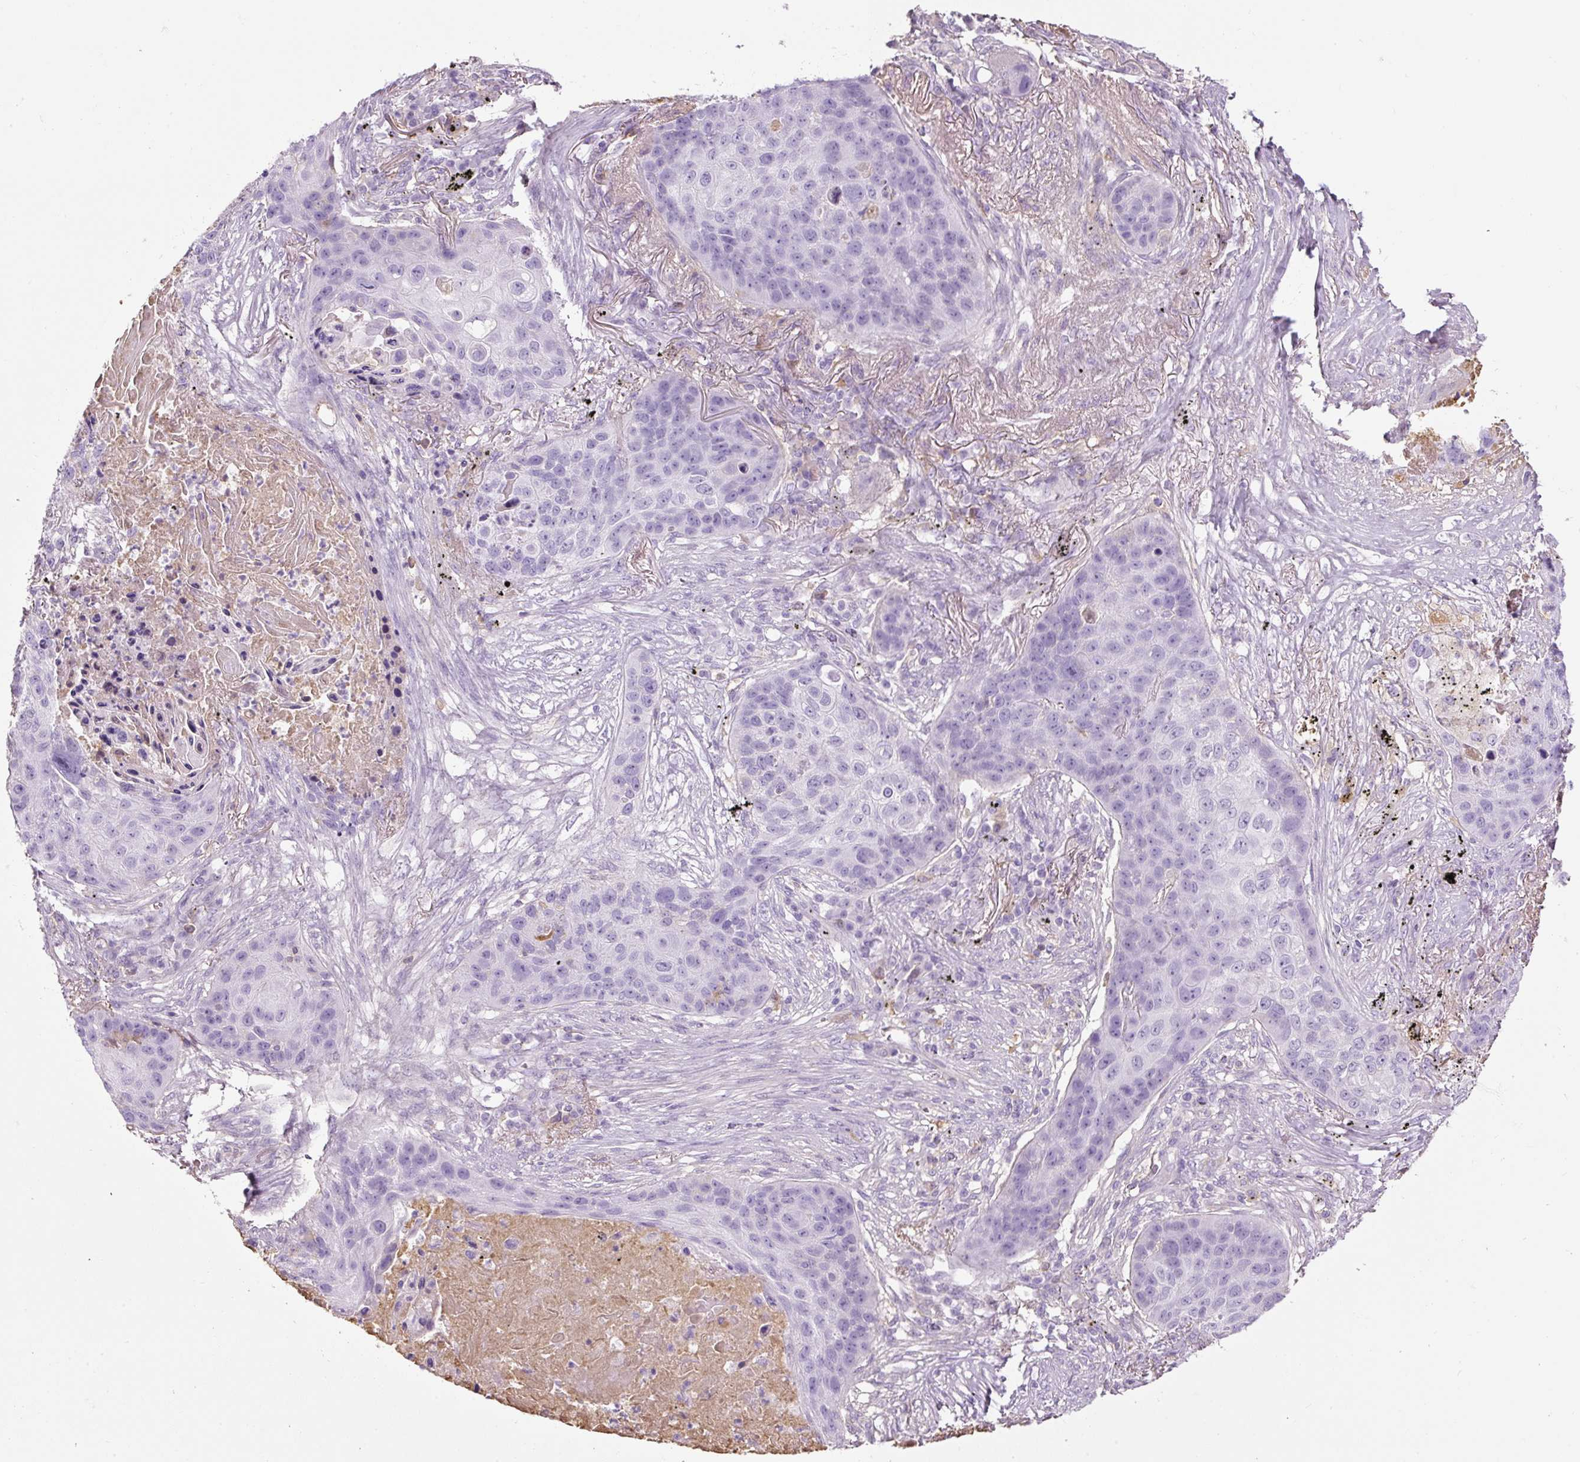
{"staining": {"intensity": "negative", "quantity": "none", "location": "none"}, "tissue": "lung cancer", "cell_type": "Tumor cells", "image_type": "cancer", "snomed": [{"axis": "morphology", "description": "Squamous cell carcinoma, NOS"}, {"axis": "topography", "description": "Lung"}], "caption": "Lung cancer (squamous cell carcinoma) was stained to show a protein in brown. There is no significant positivity in tumor cells.", "gene": "APOA1", "patient": {"sex": "female", "age": 63}}